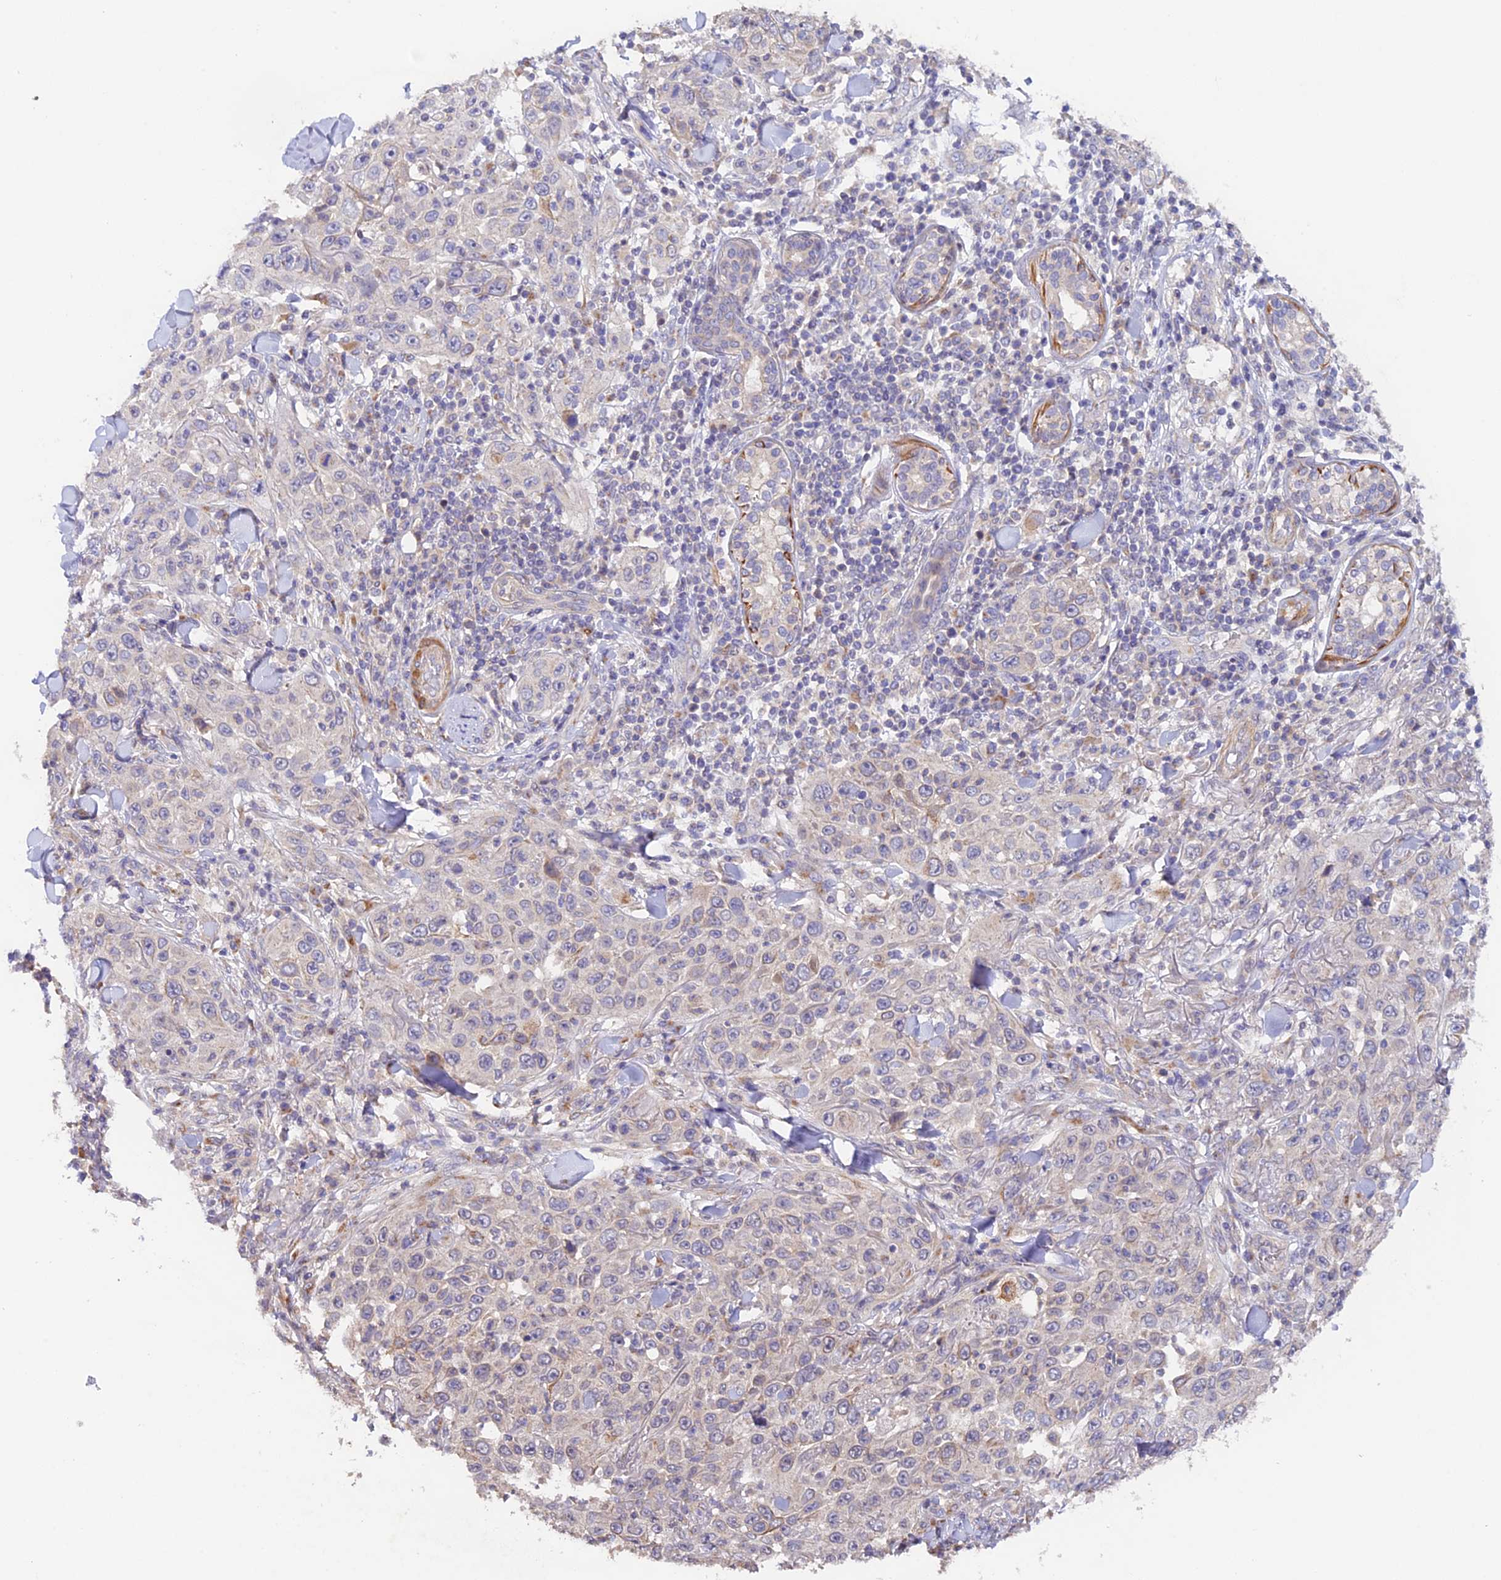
{"staining": {"intensity": "negative", "quantity": "none", "location": "none"}, "tissue": "skin cancer", "cell_type": "Tumor cells", "image_type": "cancer", "snomed": [{"axis": "morphology", "description": "Squamous cell carcinoma, NOS"}, {"axis": "topography", "description": "Skin"}], "caption": "This is an IHC histopathology image of human squamous cell carcinoma (skin). There is no expression in tumor cells.", "gene": "TANGO6", "patient": {"sex": "female", "age": 88}}